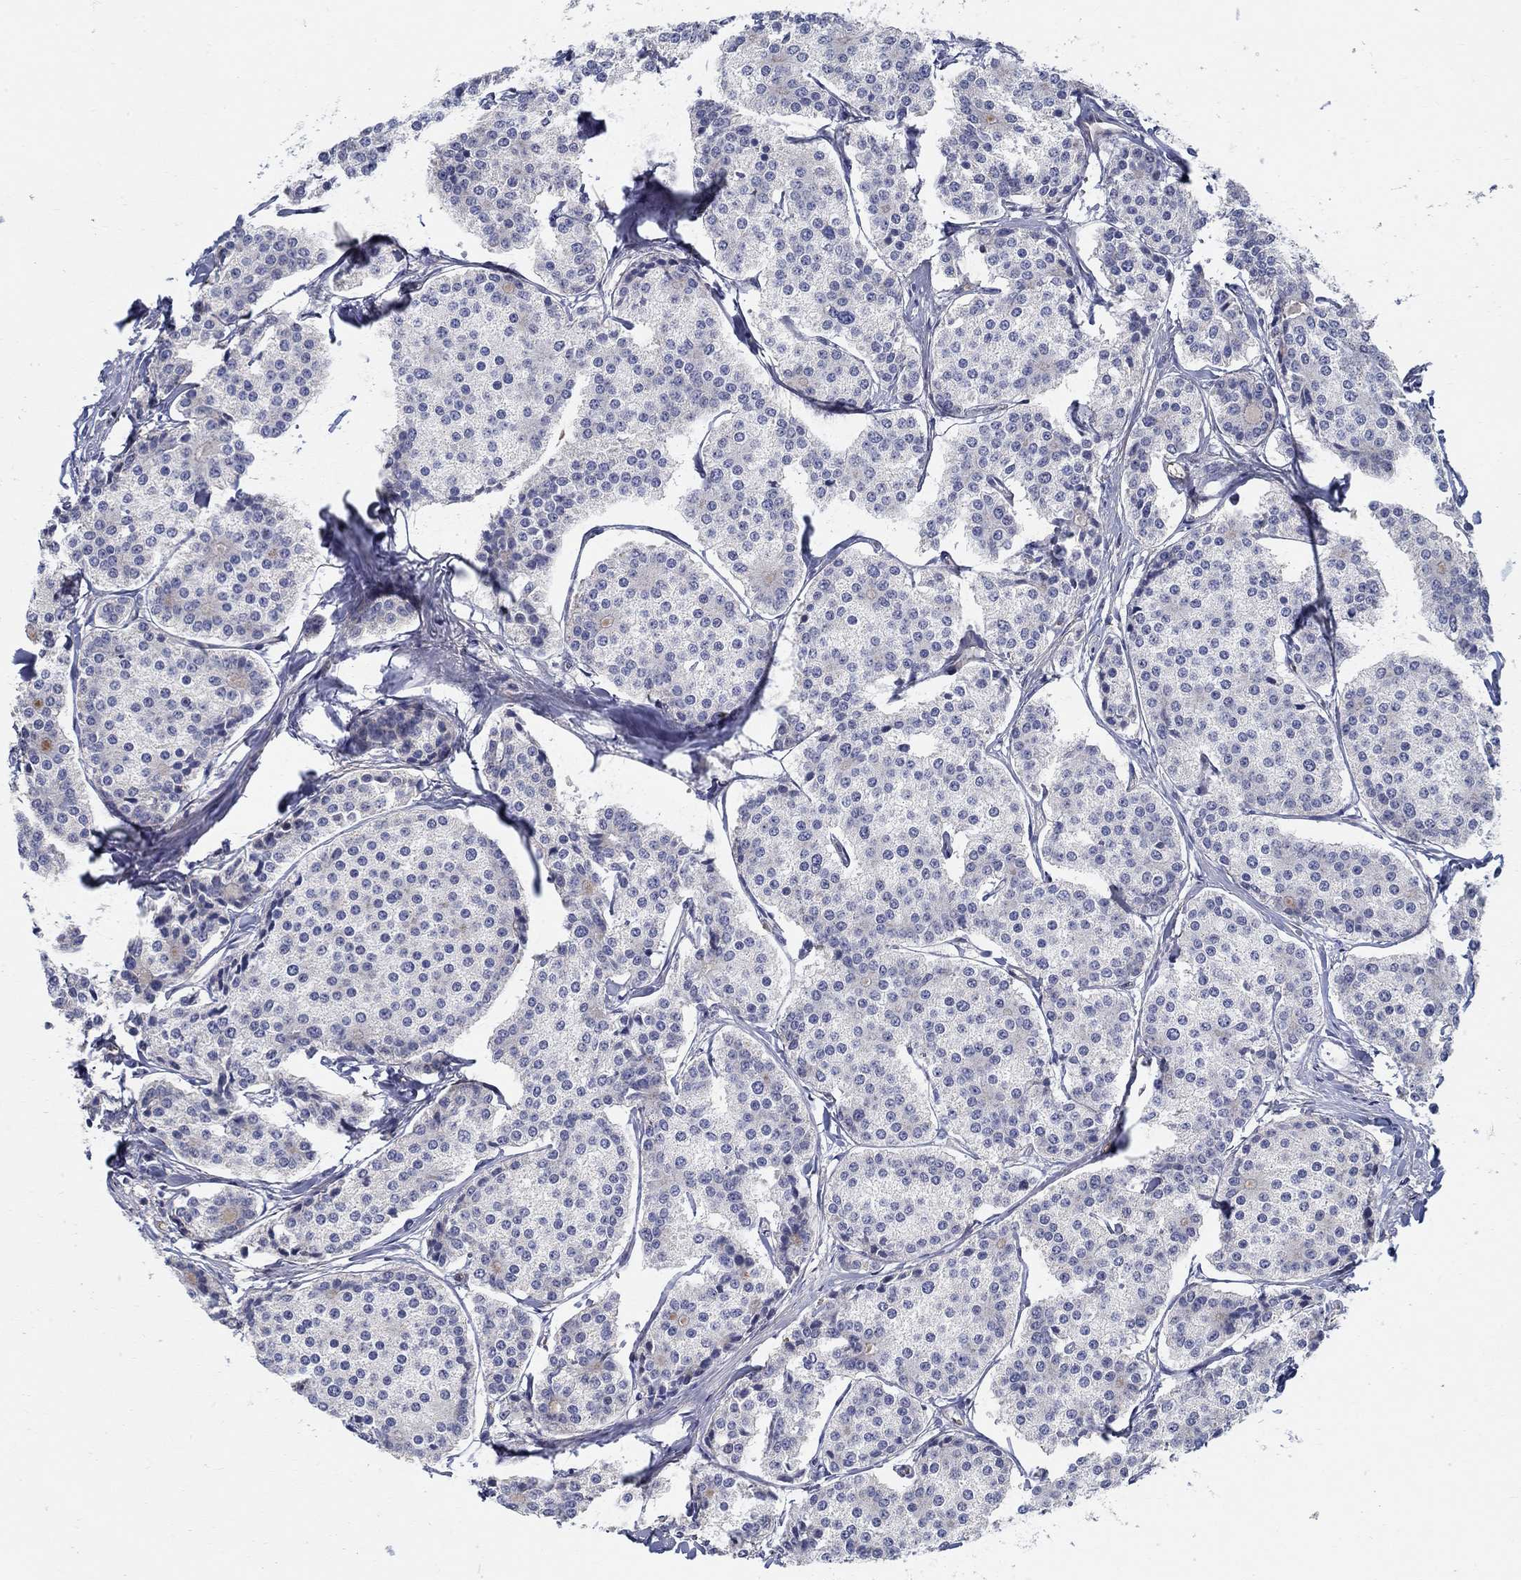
{"staining": {"intensity": "negative", "quantity": "none", "location": "none"}, "tissue": "carcinoid", "cell_type": "Tumor cells", "image_type": "cancer", "snomed": [{"axis": "morphology", "description": "Carcinoid, malignant, NOS"}, {"axis": "topography", "description": "Small intestine"}], "caption": "Immunohistochemistry of human carcinoid exhibits no staining in tumor cells.", "gene": "C16orf46", "patient": {"sex": "female", "age": 65}}